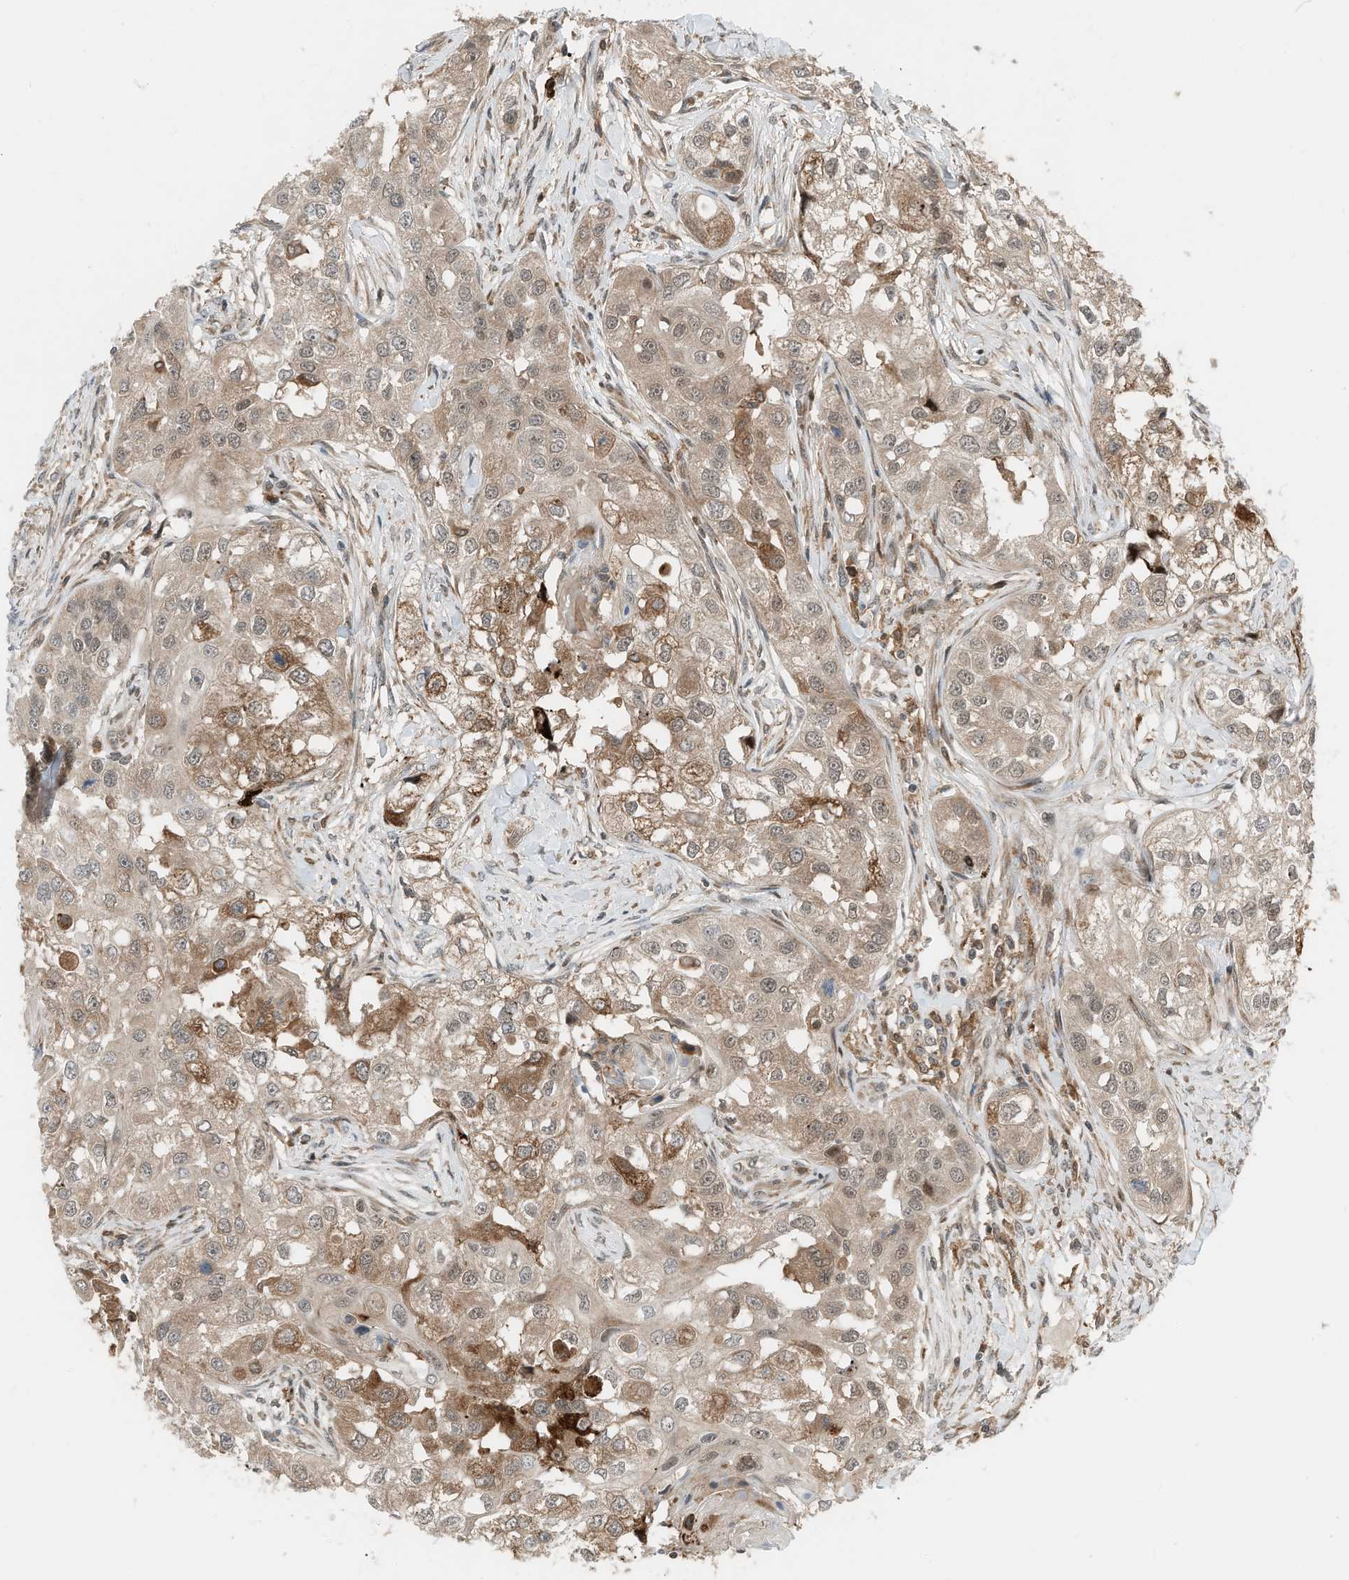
{"staining": {"intensity": "moderate", "quantity": "25%-75%", "location": "cytoplasmic/membranous,nuclear"}, "tissue": "head and neck cancer", "cell_type": "Tumor cells", "image_type": "cancer", "snomed": [{"axis": "morphology", "description": "Normal tissue, NOS"}, {"axis": "morphology", "description": "Squamous cell carcinoma, NOS"}, {"axis": "topography", "description": "Skeletal muscle"}, {"axis": "topography", "description": "Head-Neck"}], "caption": "Head and neck cancer (squamous cell carcinoma) stained for a protein (brown) displays moderate cytoplasmic/membranous and nuclear positive positivity in about 25%-75% of tumor cells.", "gene": "RMND1", "patient": {"sex": "male", "age": 51}}